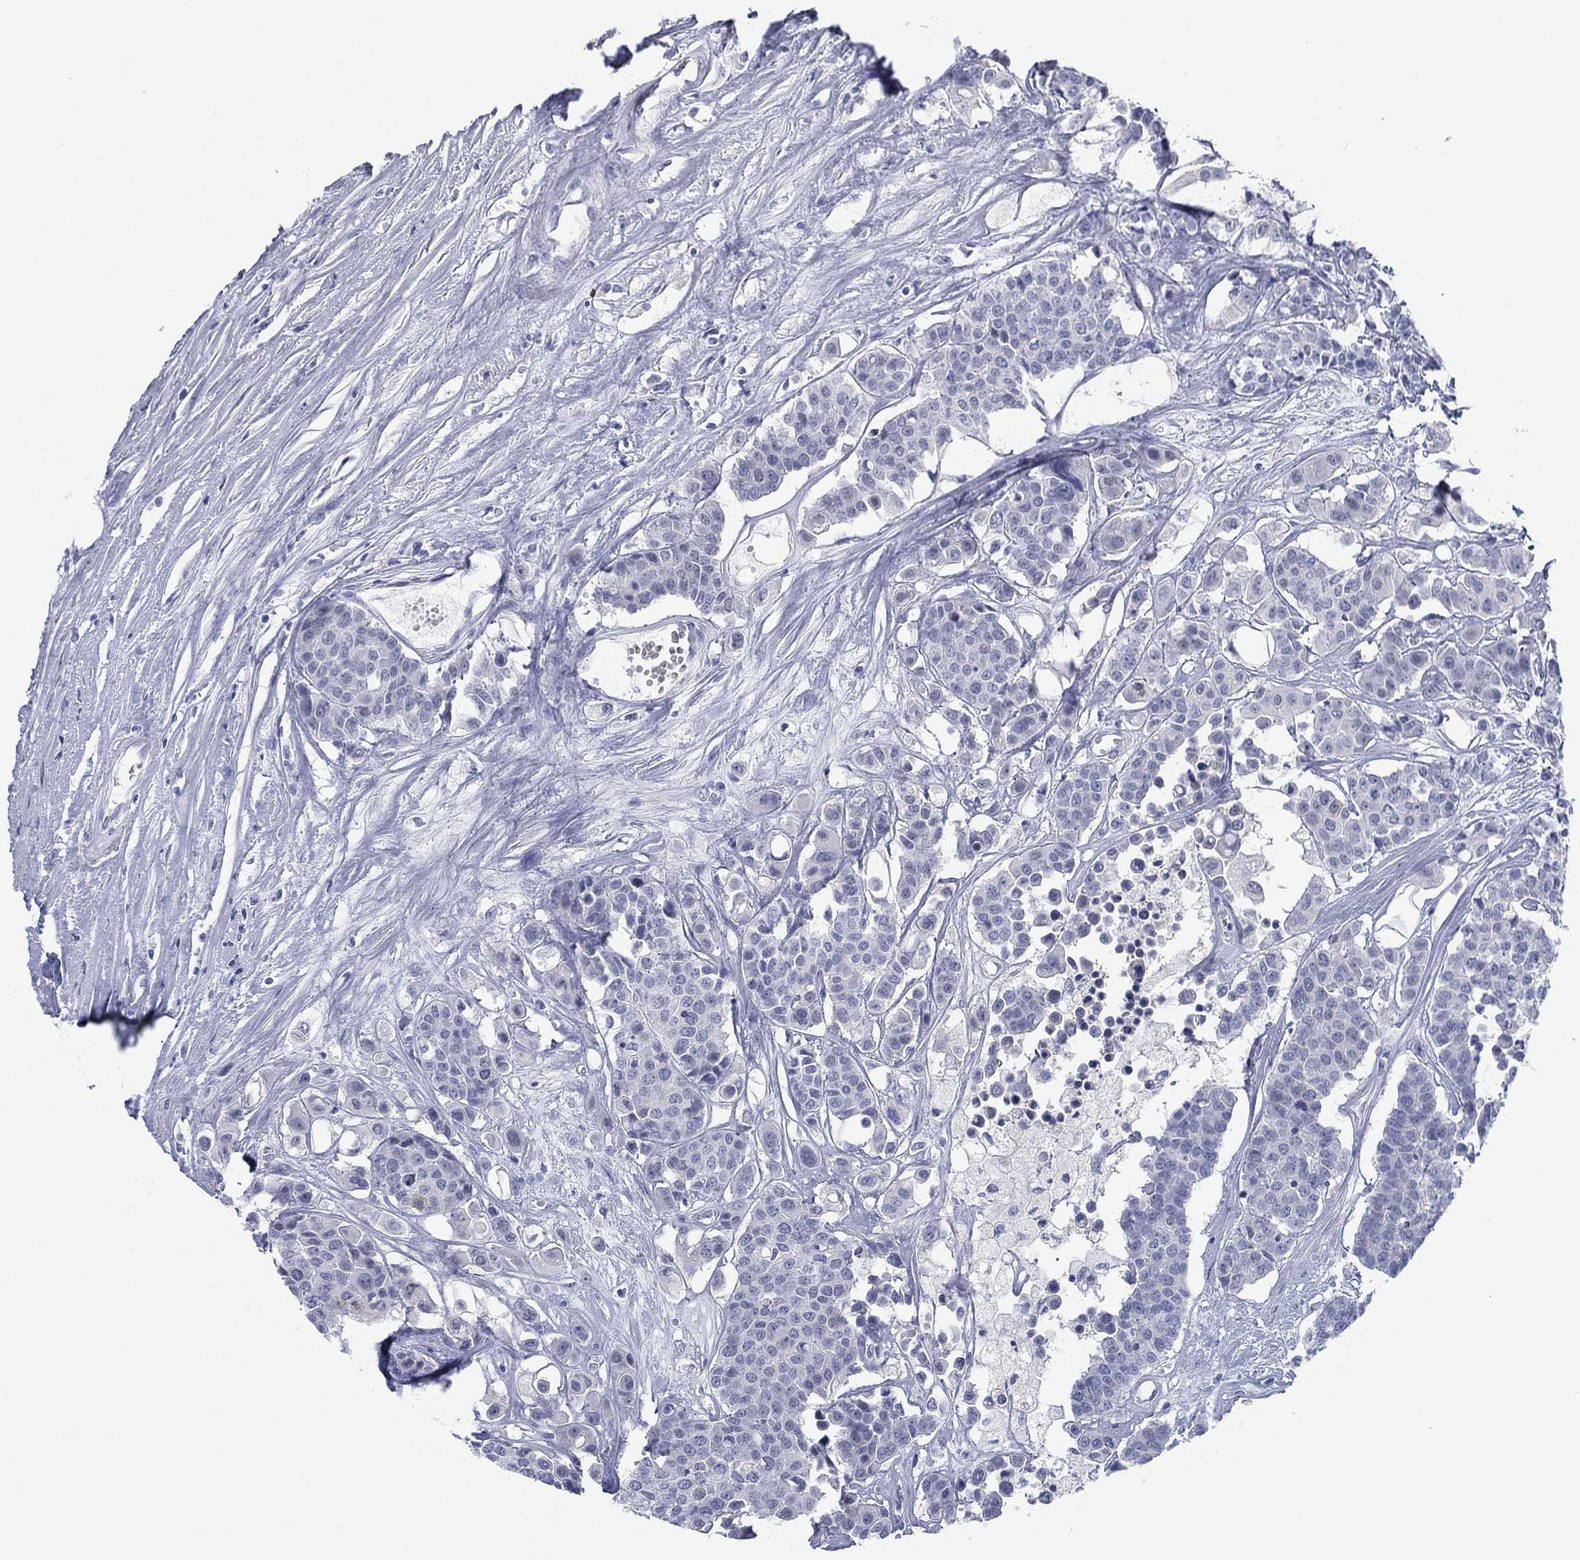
{"staining": {"intensity": "negative", "quantity": "none", "location": "none"}, "tissue": "carcinoid", "cell_type": "Tumor cells", "image_type": "cancer", "snomed": [{"axis": "morphology", "description": "Carcinoid, malignant, NOS"}, {"axis": "topography", "description": "Colon"}], "caption": "This histopathology image is of carcinoid (malignant) stained with immunohistochemistry to label a protein in brown with the nuclei are counter-stained blue. There is no staining in tumor cells.", "gene": "DNAL1", "patient": {"sex": "male", "age": 81}}